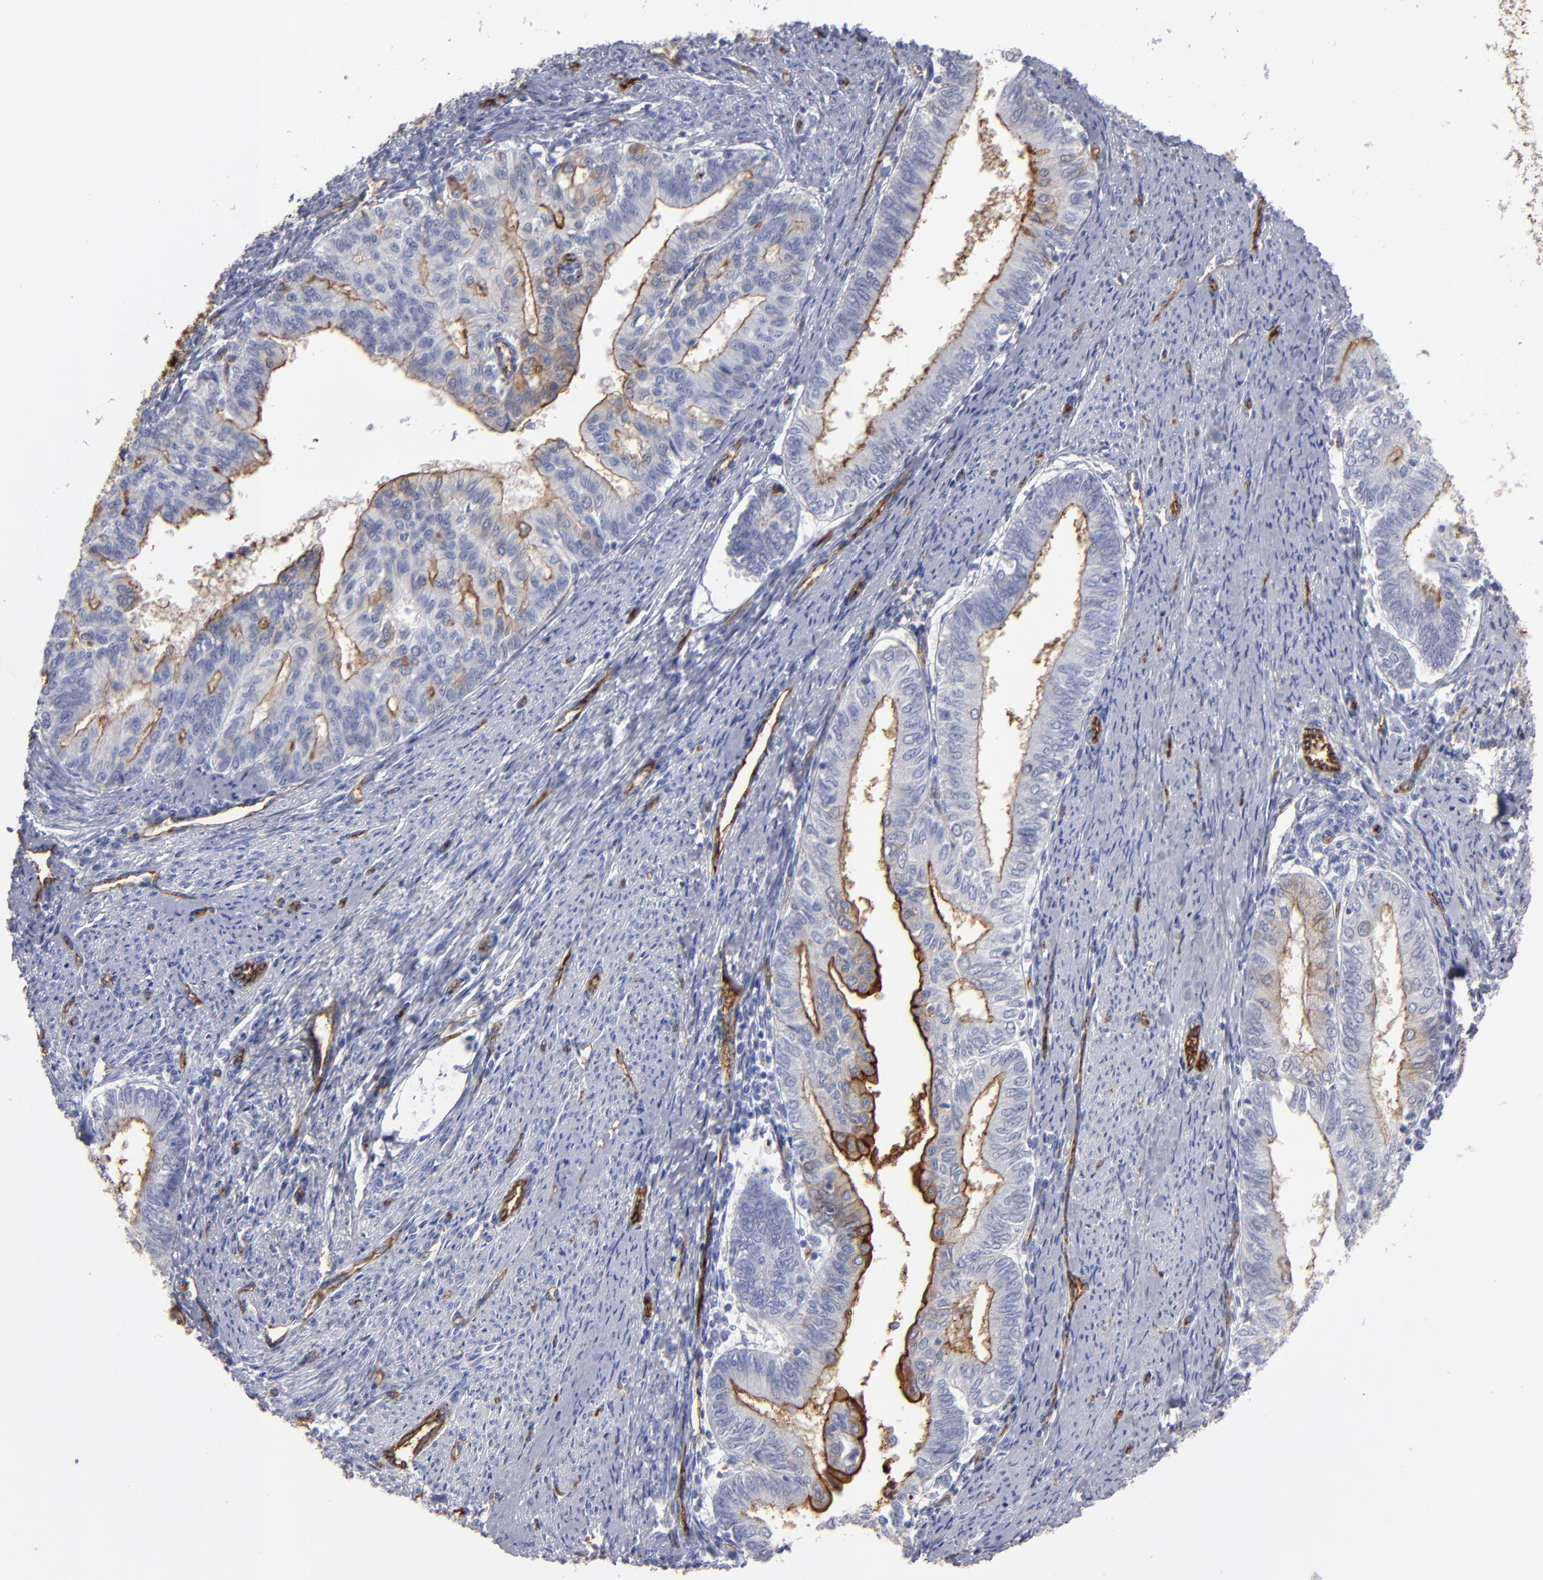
{"staining": {"intensity": "moderate", "quantity": "<25%", "location": "cytoplasmic/membranous"}, "tissue": "endometrial cancer", "cell_type": "Tumor cells", "image_type": "cancer", "snomed": [{"axis": "morphology", "description": "Adenocarcinoma, NOS"}, {"axis": "topography", "description": "Endometrium"}], "caption": "Endometrial adenocarcinoma stained with a protein marker reveals moderate staining in tumor cells.", "gene": "TM4SF1", "patient": {"sex": "female", "age": 66}}